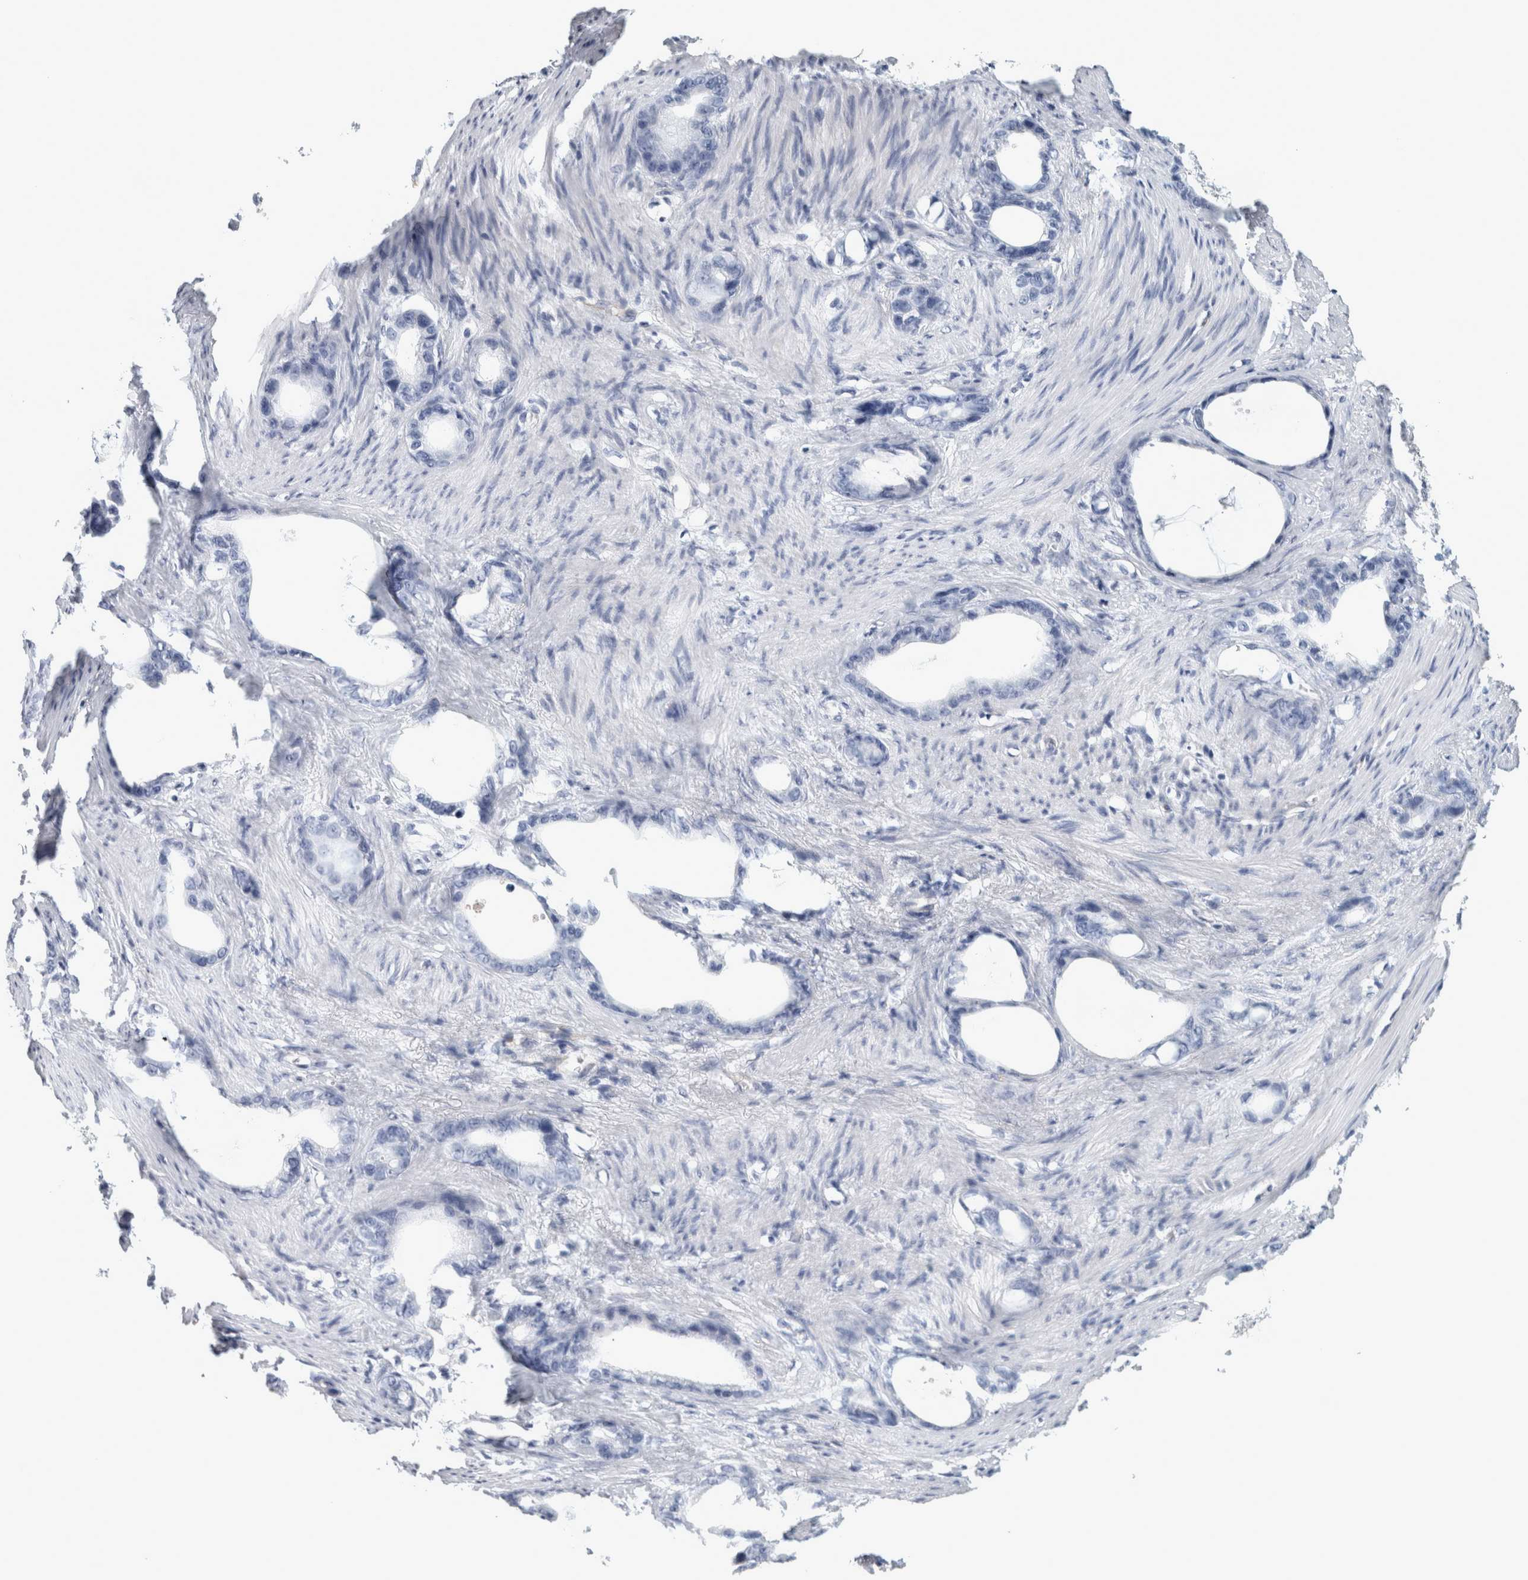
{"staining": {"intensity": "negative", "quantity": "none", "location": "none"}, "tissue": "stomach cancer", "cell_type": "Tumor cells", "image_type": "cancer", "snomed": [{"axis": "morphology", "description": "Adenocarcinoma, NOS"}, {"axis": "topography", "description": "Stomach"}], "caption": "The photomicrograph displays no significant staining in tumor cells of stomach cancer (adenocarcinoma). (DAB (3,3'-diaminobenzidine) IHC visualized using brightfield microscopy, high magnification).", "gene": "B3GNT3", "patient": {"sex": "female", "age": 75}}